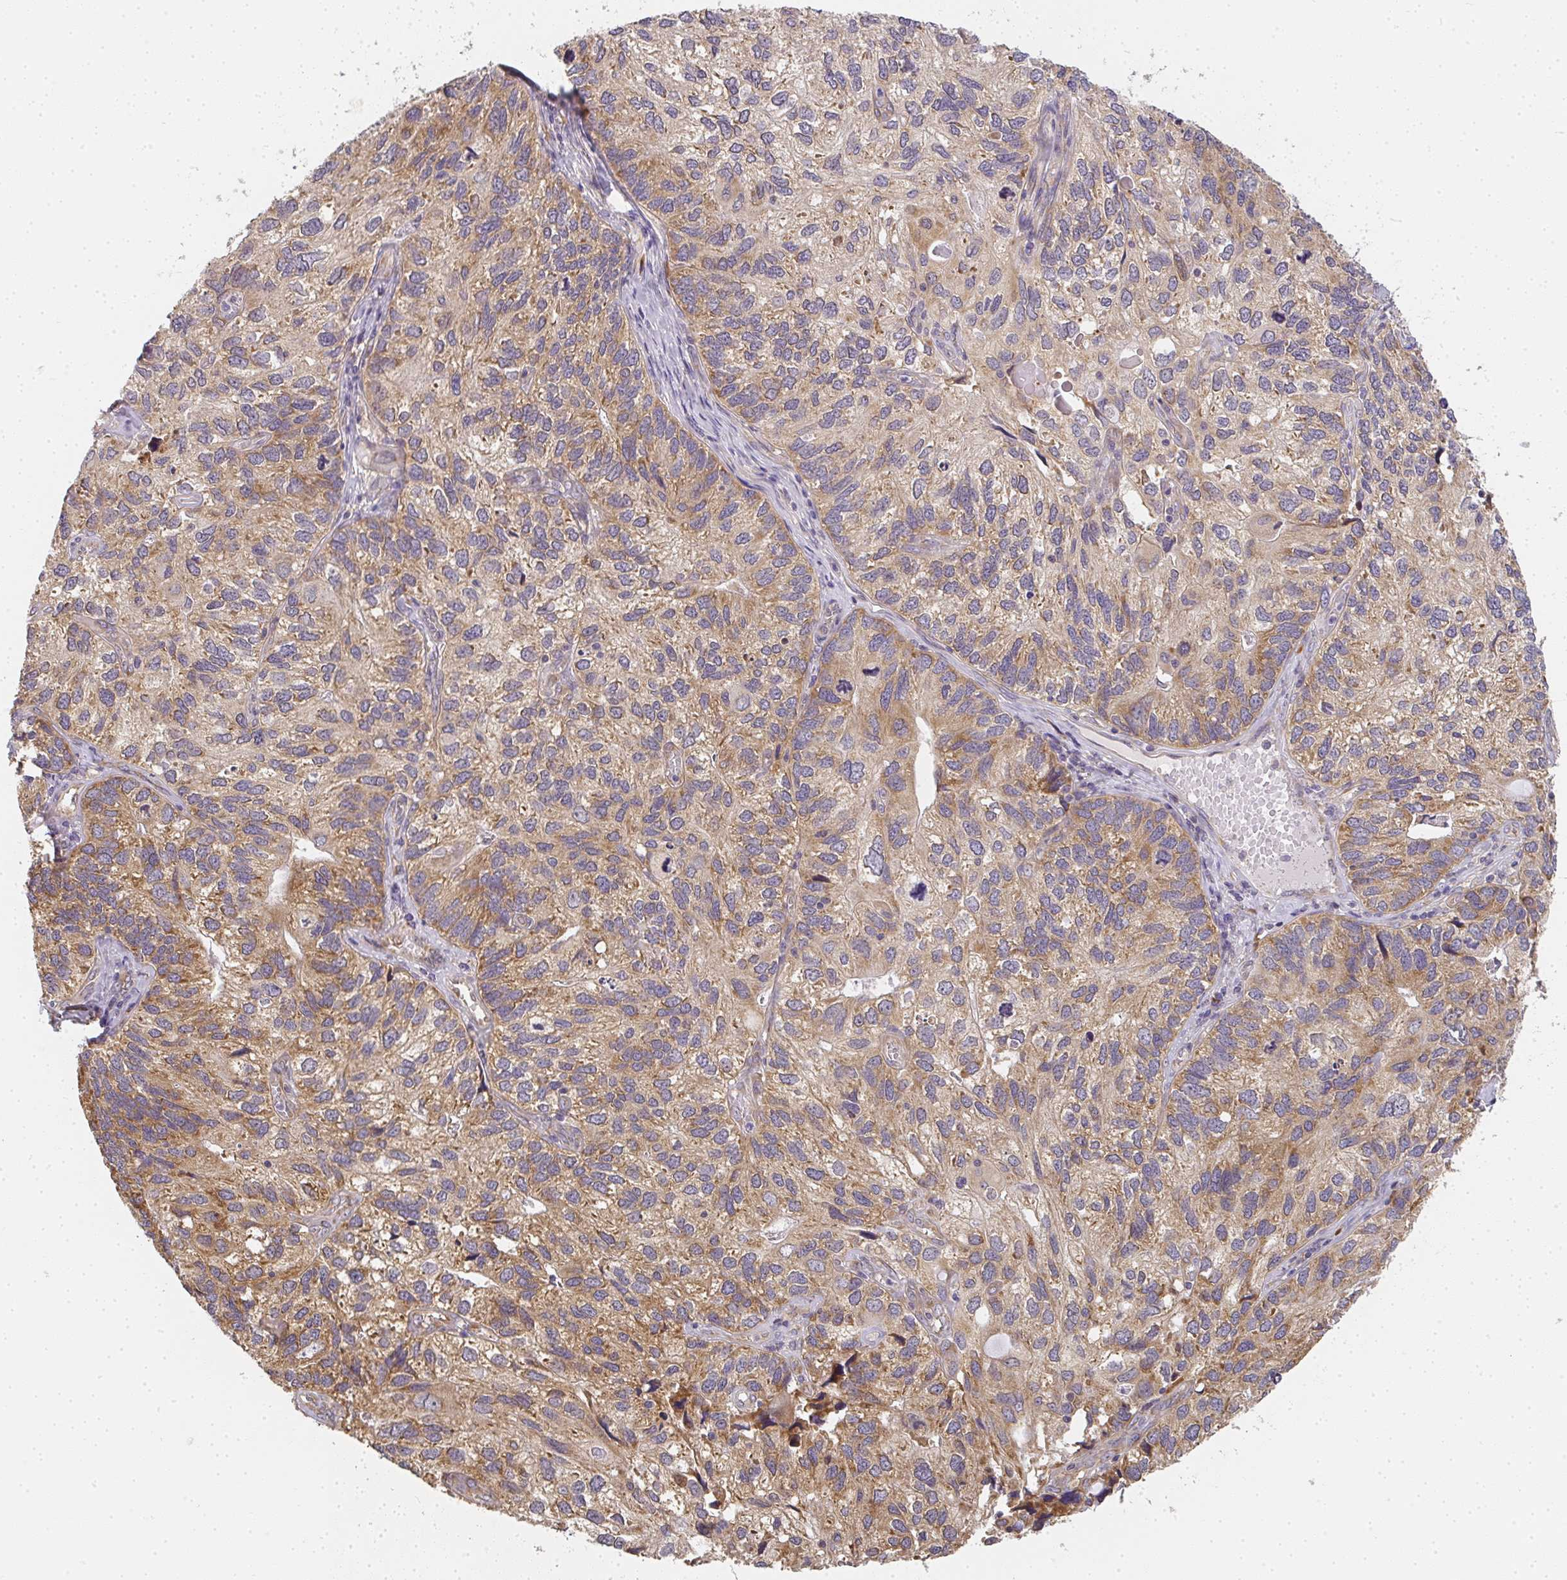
{"staining": {"intensity": "moderate", "quantity": "25%-75%", "location": "cytoplasmic/membranous"}, "tissue": "endometrial cancer", "cell_type": "Tumor cells", "image_type": "cancer", "snomed": [{"axis": "morphology", "description": "Carcinoma, NOS"}, {"axis": "topography", "description": "Uterus"}], "caption": "Immunohistochemistry (IHC) image of neoplastic tissue: human endometrial cancer (carcinoma) stained using IHC shows medium levels of moderate protein expression localized specifically in the cytoplasmic/membranous of tumor cells, appearing as a cytoplasmic/membranous brown color.", "gene": "SLC35B3", "patient": {"sex": "female", "age": 76}}